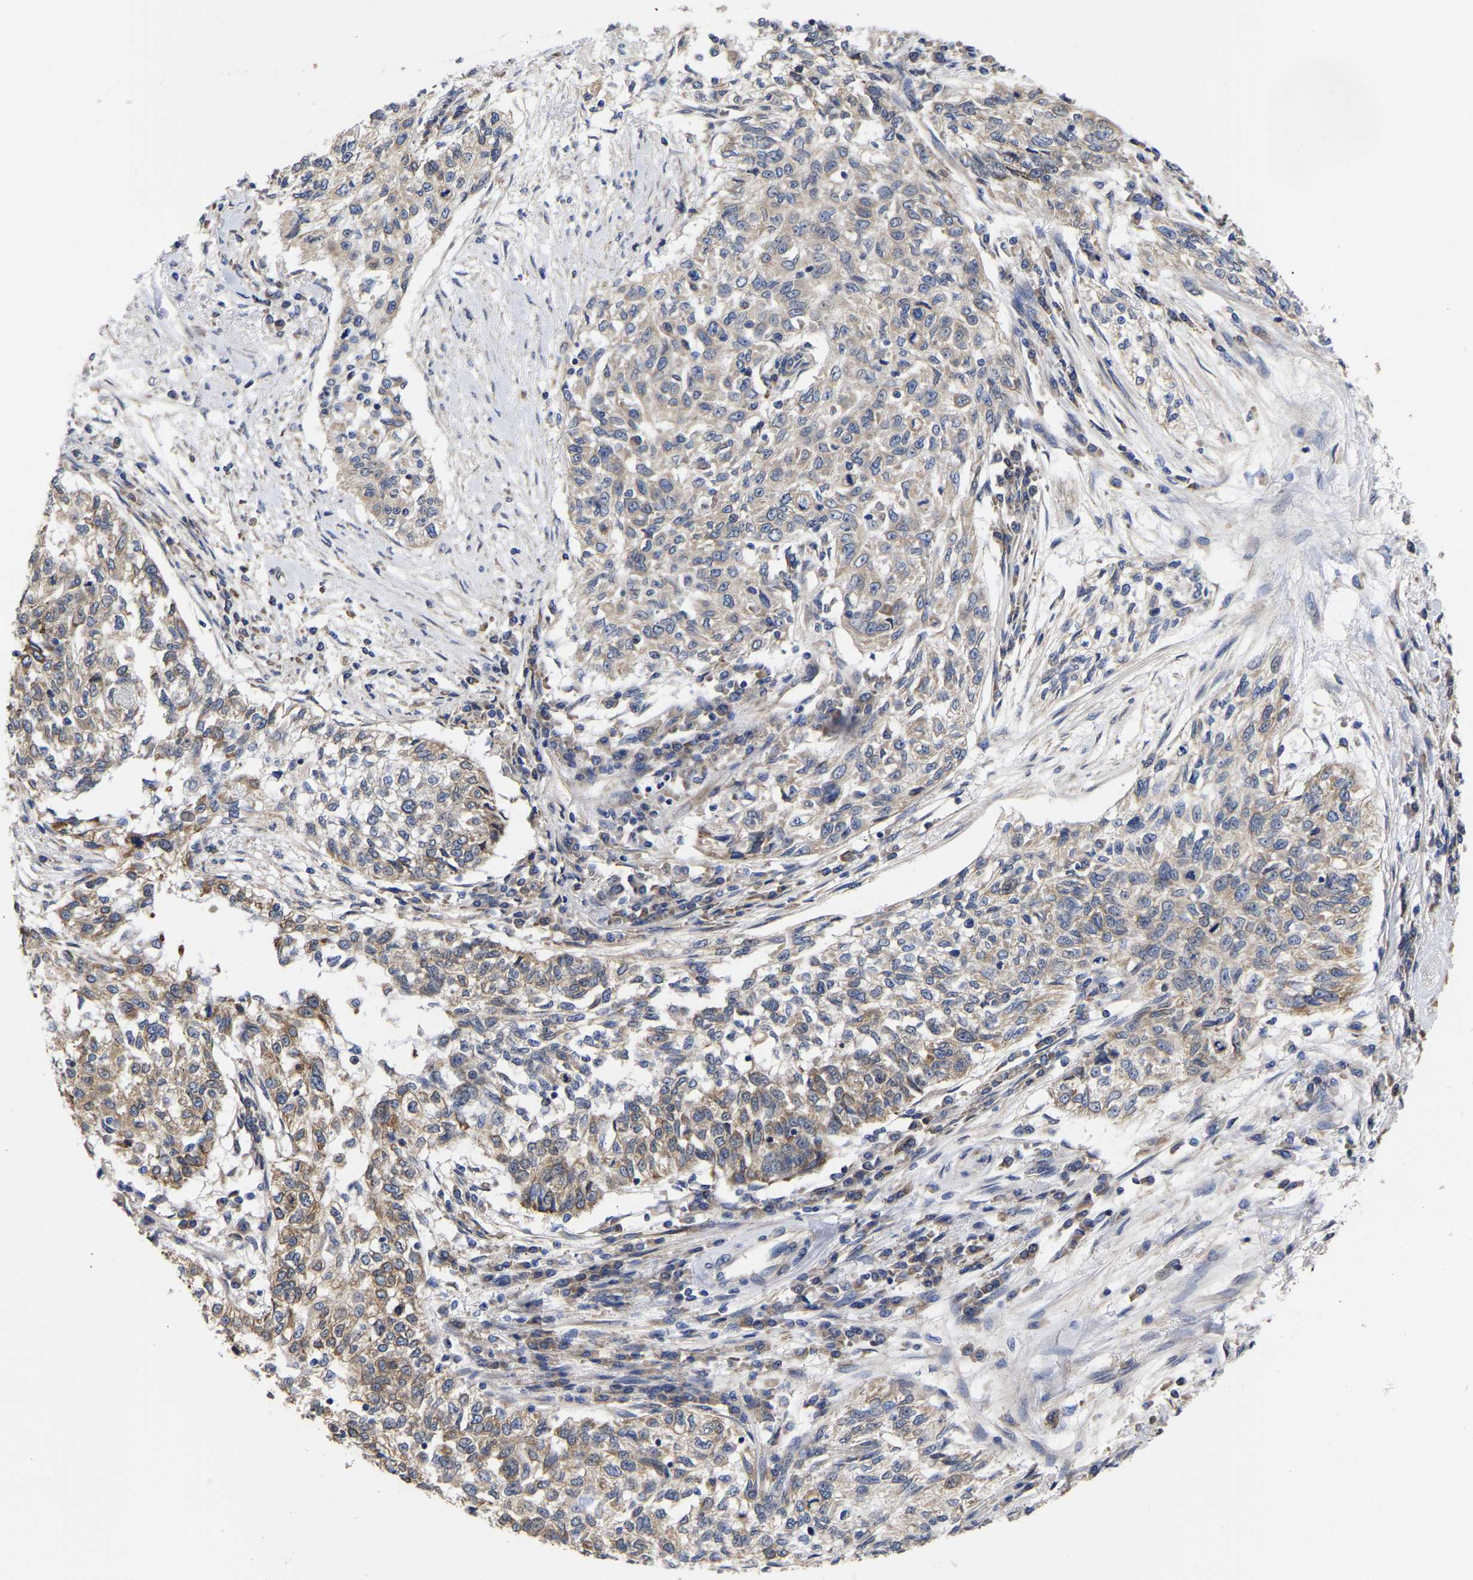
{"staining": {"intensity": "moderate", "quantity": "25%-75%", "location": "cytoplasmic/membranous"}, "tissue": "cervical cancer", "cell_type": "Tumor cells", "image_type": "cancer", "snomed": [{"axis": "morphology", "description": "Squamous cell carcinoma, NOS"}, {"axis": "topography", "description": "Cervix"}], "caption": "This image reveals immunohistochemistry (IHC) staining of human cervical cancer (squamous cell carcinoma), with medium moderate cytoplasmic/membranous staining in approximately 25%-75% of tumor cells.", "gene": "CFAP298", "patient": {"sex": "female", "age": 57}}